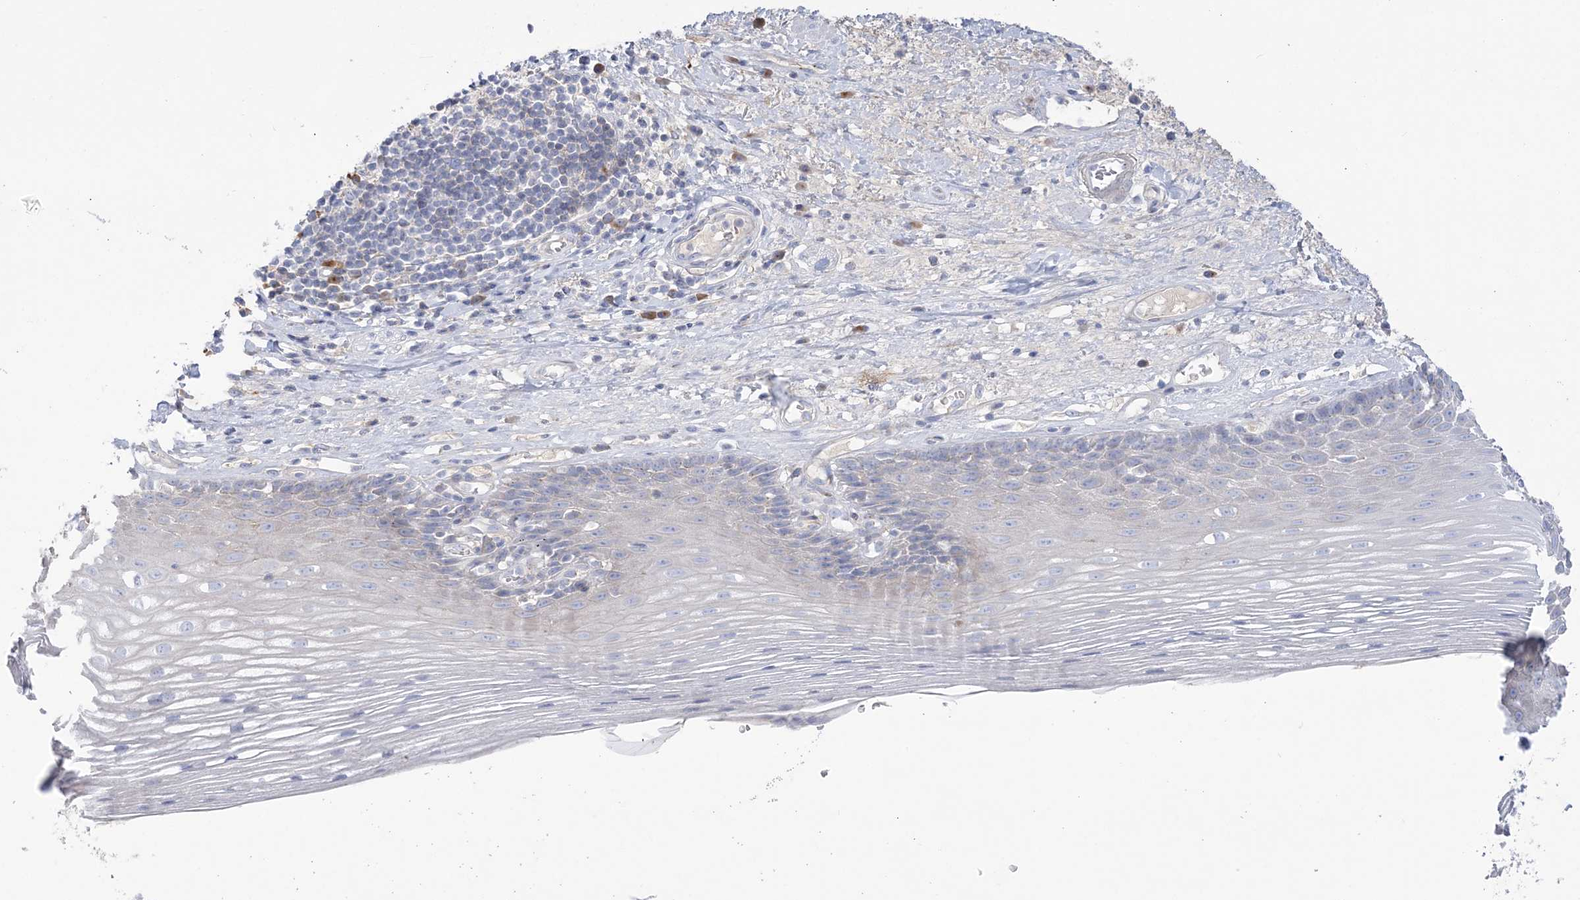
{"staining": {"intensity": "negative", "quantity": "none", "location": "none"}, "tissue": "esophagus", "cell_type": "Squamous epithelial cells", "image_type": "normal", "snomed": [{"axis": "morphology", "description": "Normal tissue, NOS"}, {"axis": "topography", "description": "Esophagus"}], "caption": "DAB (3,3'-diaminobenzidine) immunohistochemical staining of normal human esophagus displays no significant staining in squamous epithelial cells.", "gene": "SEMA3D", "patient": {"sex": "male", "age": 62}}